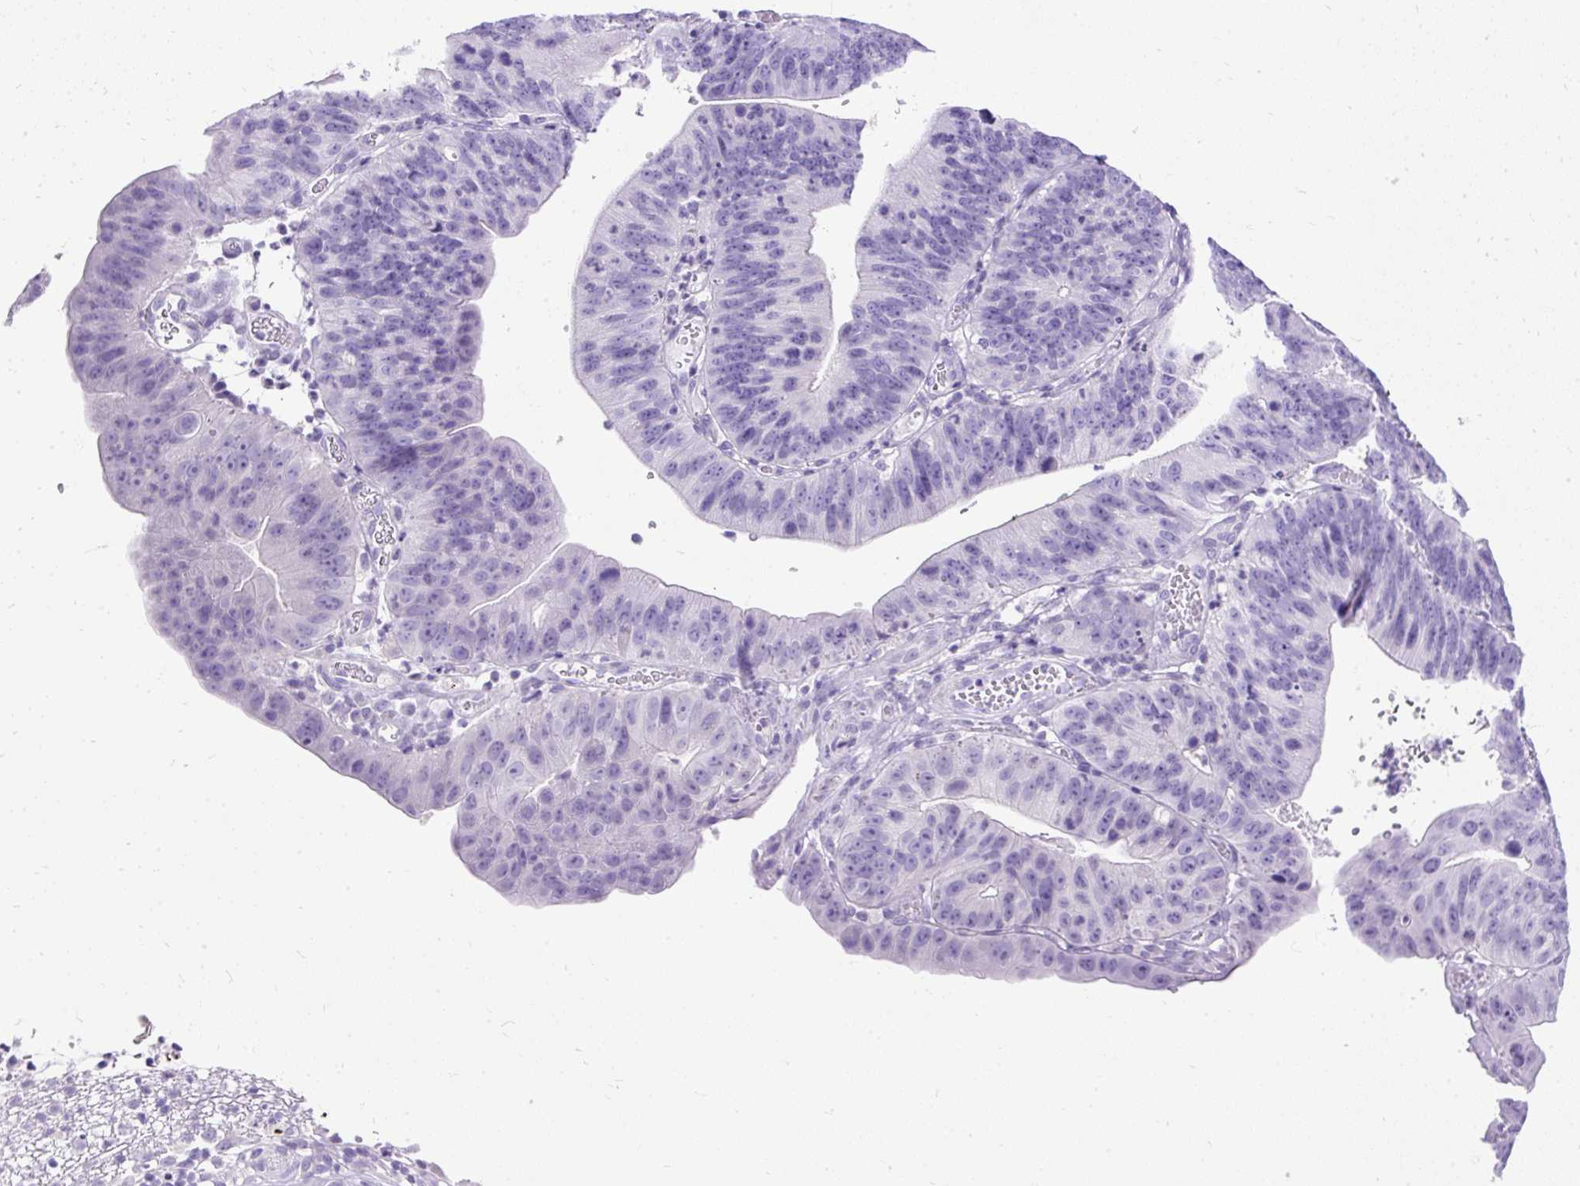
{"staining": {"intensity": "negative", "quantity": "none", "location": "none"}, "tissue": "stomach cancer", "cell_type": "Tumor cells", "image_type": "cancer", "snomed": [{"axis": "morphology", "description": "Adenocarcinoma, NOS"}, {"axis": "topography", "description": "Stomach"}], "caption": "Tumor cells show no significant protein expression in stomach cancer.", "gene": "HEY1", "patient": {"sex": "male", "age": 59}}